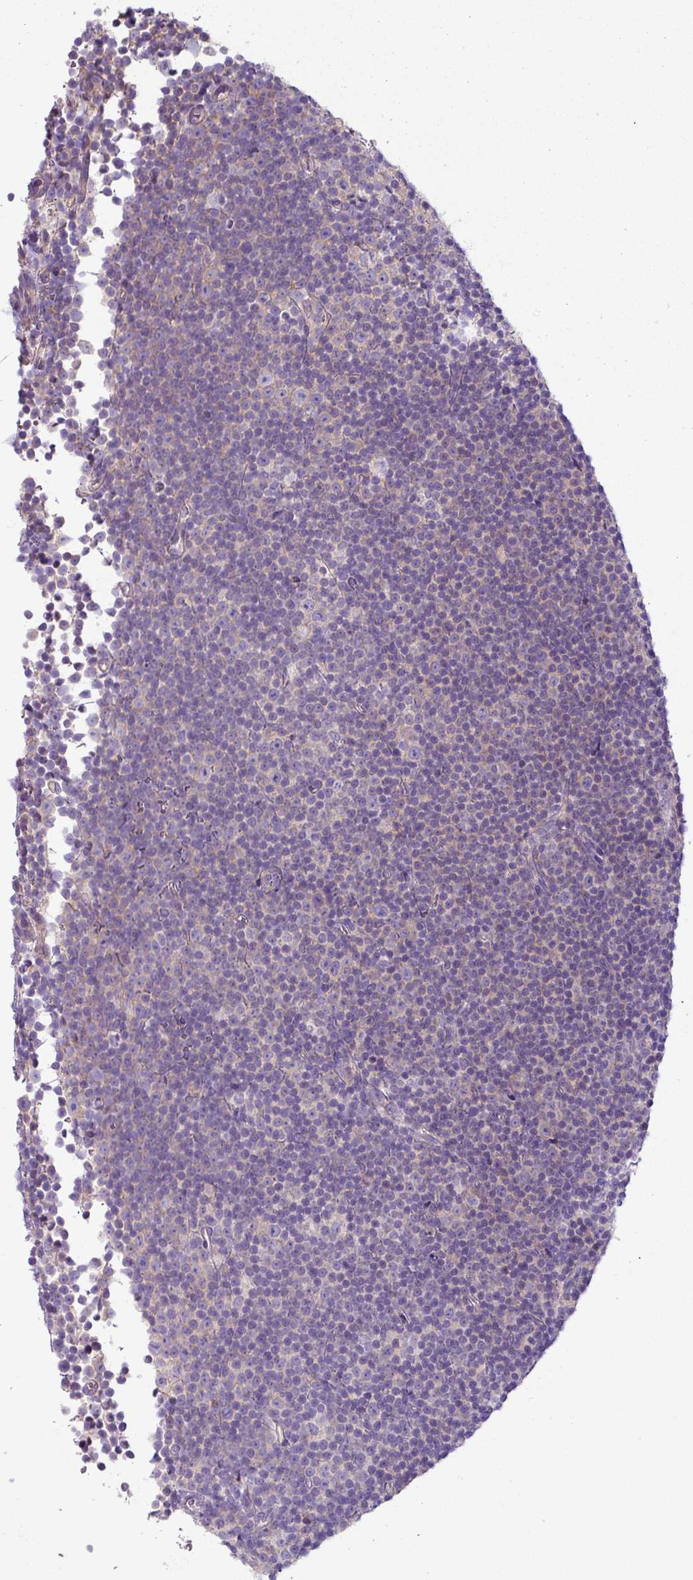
{"staining": {"intensity": "negative", "quantity": "none", "location": "none"}, "tissue": "lymphoma", "cell_type": "Tumor cells", "image_type": "cancer", "snomed": [{"axis": "morphology", "description": "Malignant lymphoma, non-Hodgkin's type, Low grade"}, {"axis": "topography", "description": "Lymph node"}], "caption": "Tumor cells are negative for brown protein staining in lymphoma.", "gene": "PALS2", "patient": {"sex": "female", "age": 67}}